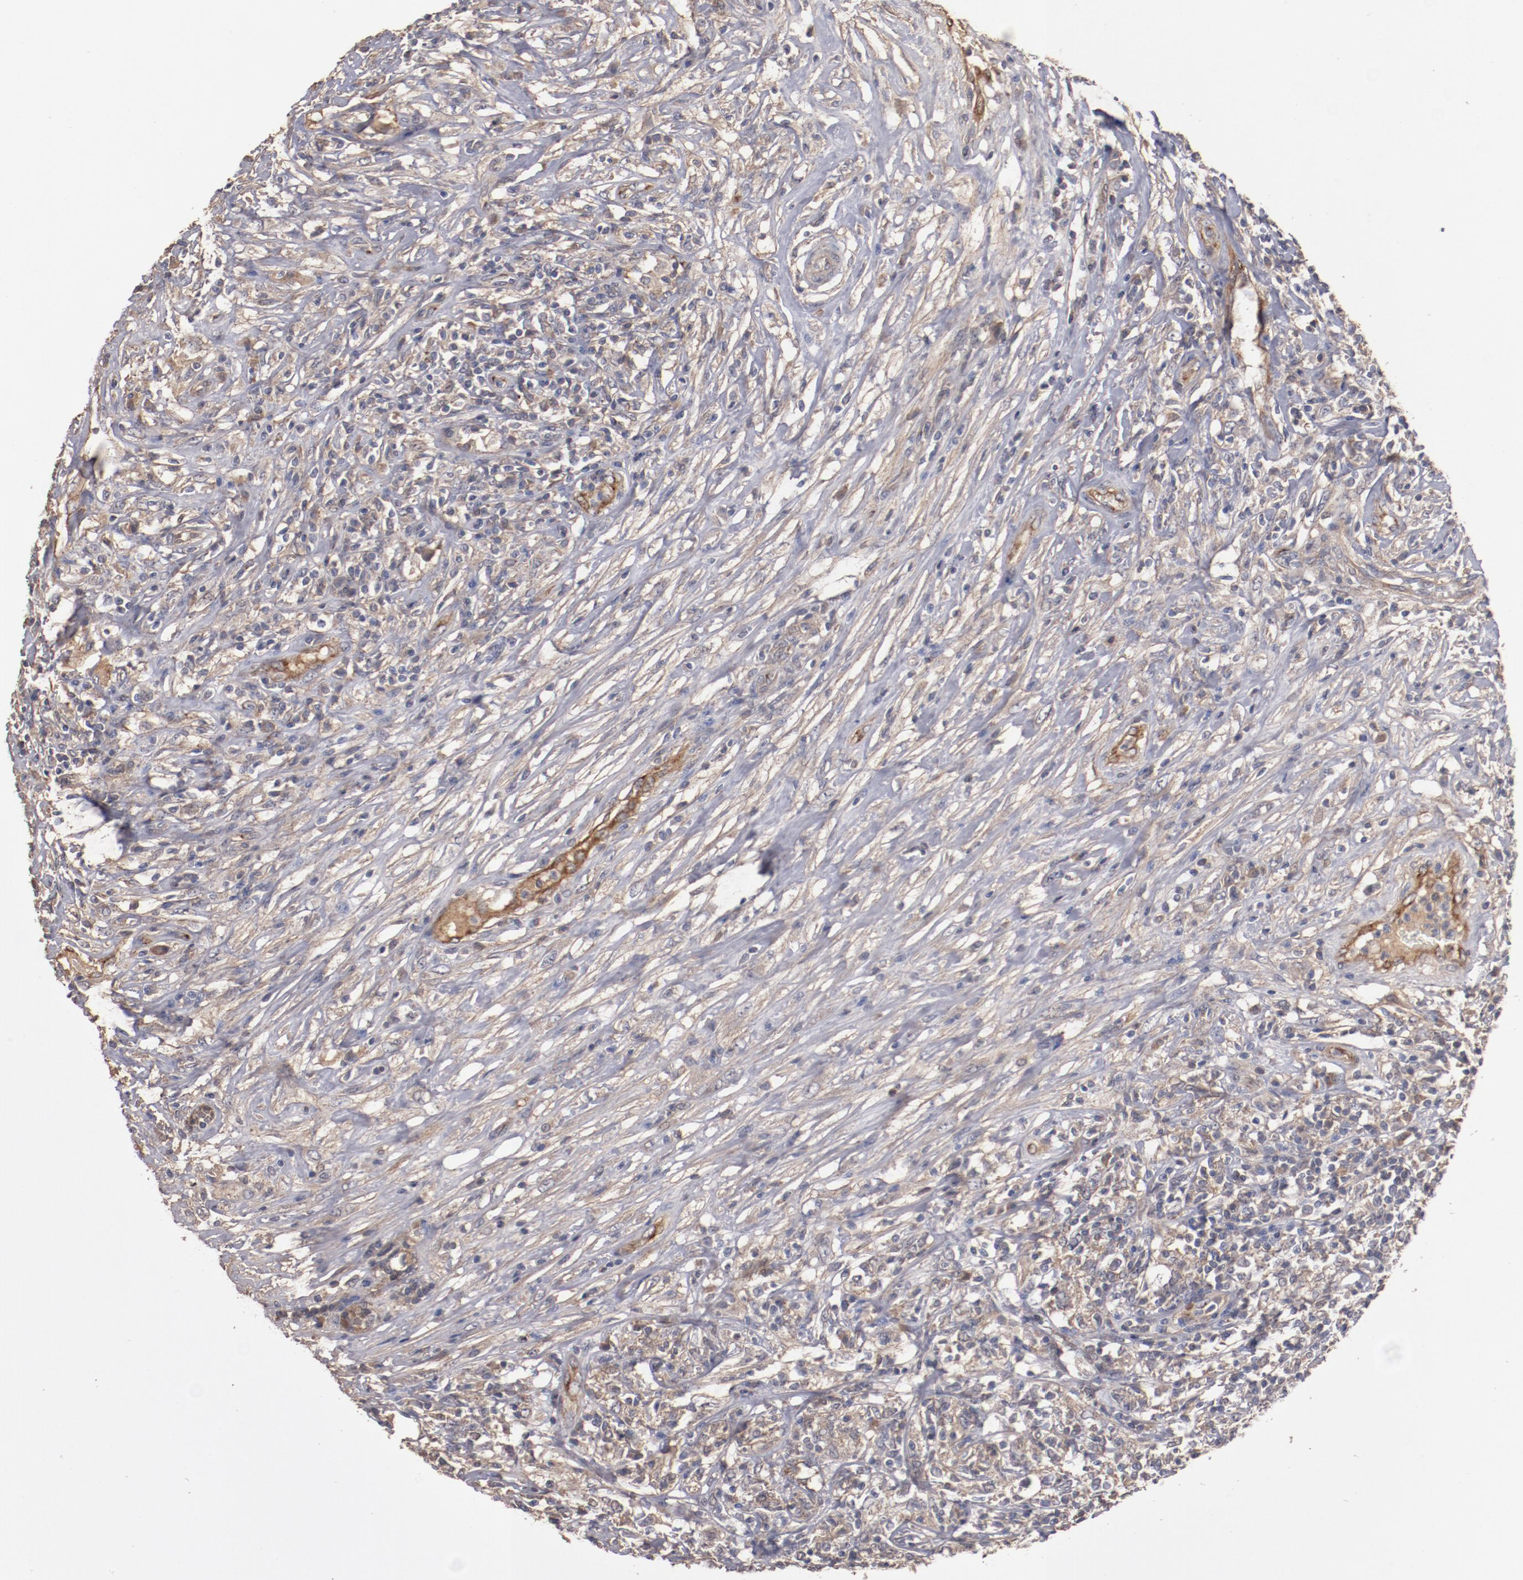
{"staining": {"intensity": "weak", "quantity": ">75%", "location": "cytoplasmic/membranous"}, "tissue": "lymphoma", "cell_type": "Tumor cells", "image_type": "cancer", "snomed": [{"axis": "morphology", "description": "Malignant lymphoma, non-Hodgkin's type, High grade"}, {"axis": "topography", "description": "Lymph node"}], "caption": "DAB (3,3'-diaminobenzidine) immunohistochemical staining of lymphoma demonstrates weak cytoplasmic/membranous protein staining in approximately >75% of tumor cells.", "gene": "DIPK2B", "patient": {"sex": "female", "age": 84}}